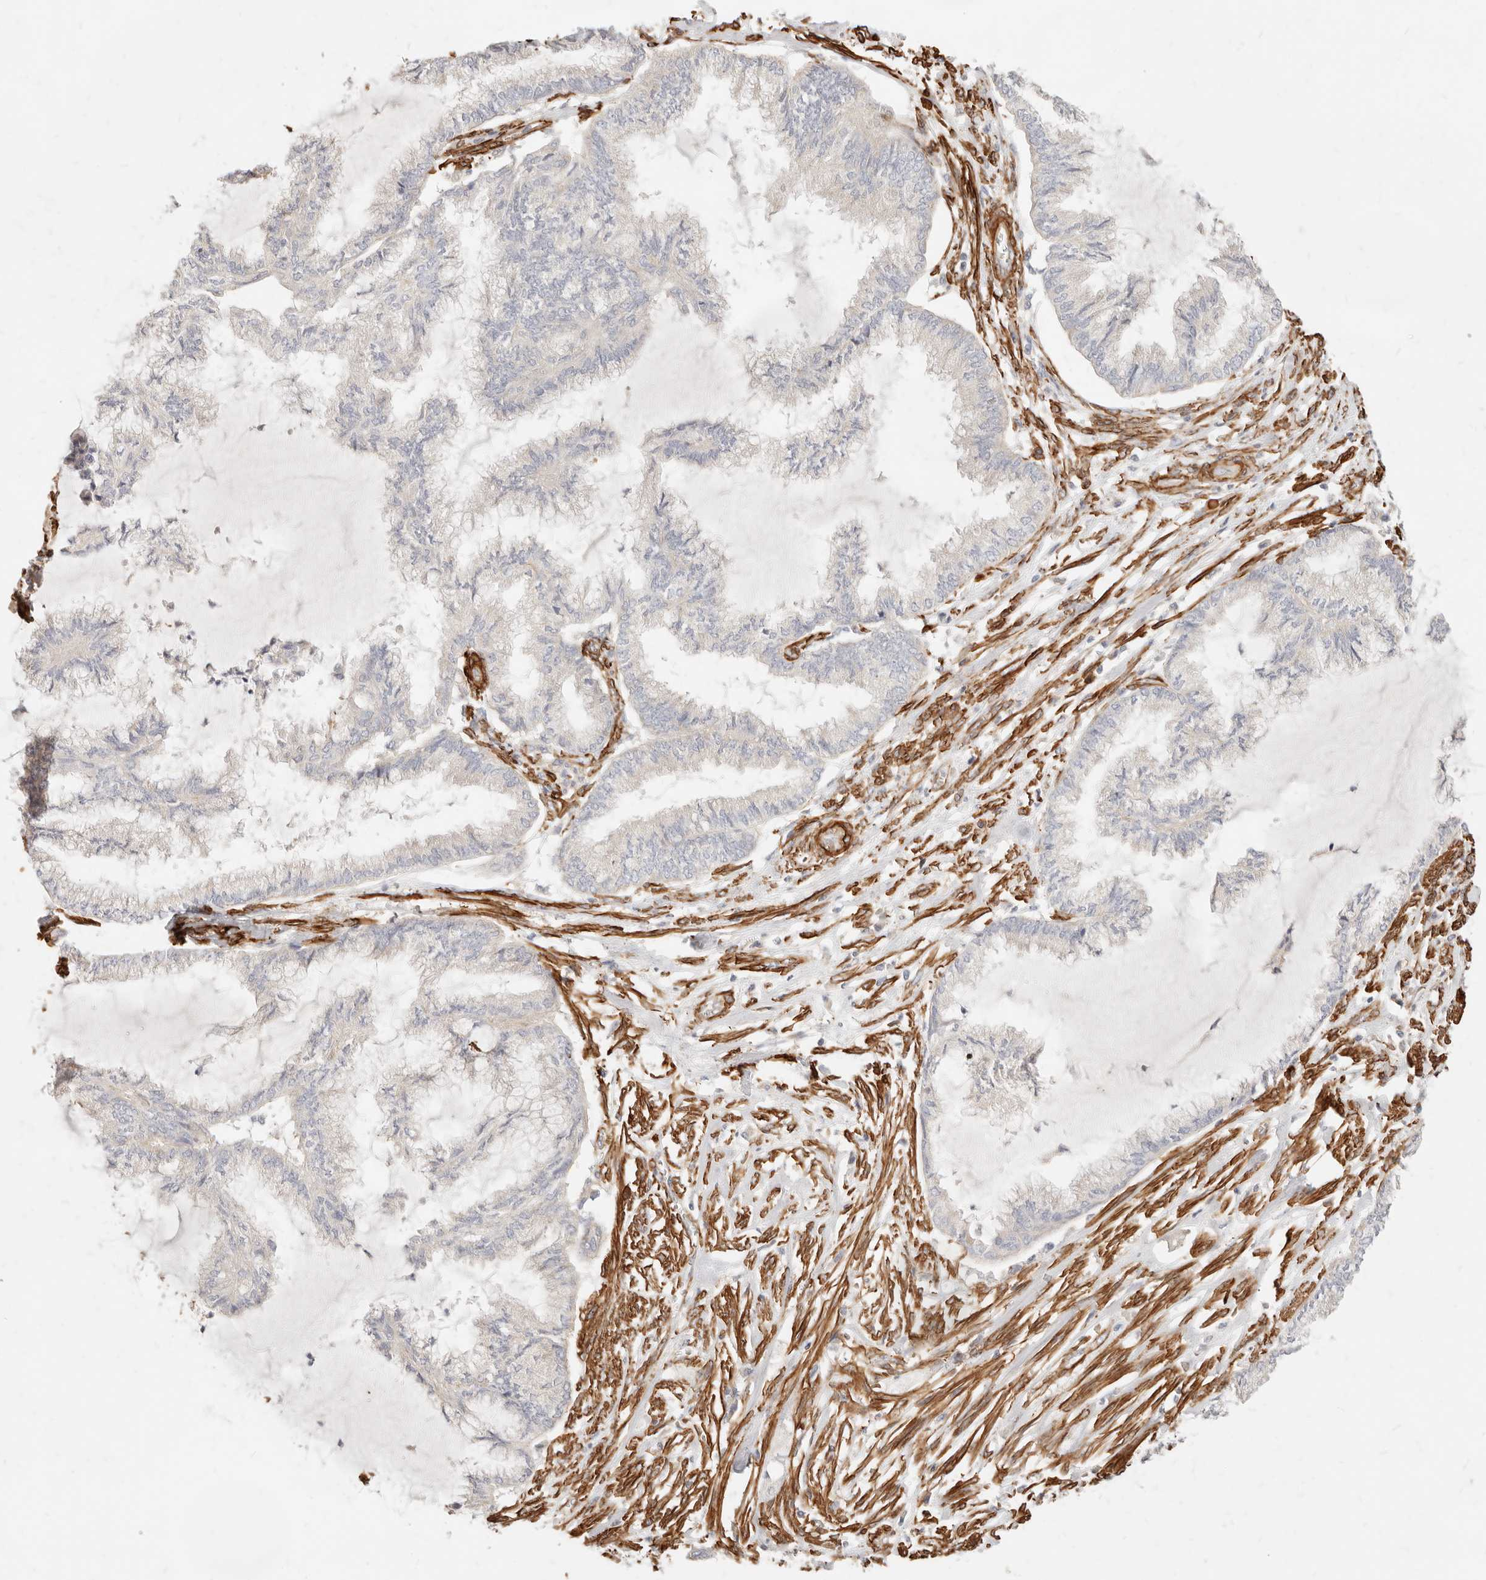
{"staining": {"intensity": "negative", "quantity": "none", "location": "none"}, "tissue": "endometrial cancer", "cell_type": "Tumor cells", "image_type": "cancer", "snomed": [{"axis": "morphology", "description": "Adenocarcinoma, NOS"}, {"axis": "topography", "description": "Endometrium"}], "caption": "Photomicrograph shows no significant protein expression in tumor cells of endometrial cancer (adenocarcinoma).", "gene": "TMTC2", "patient": {"sex": "female", "age": 86}}